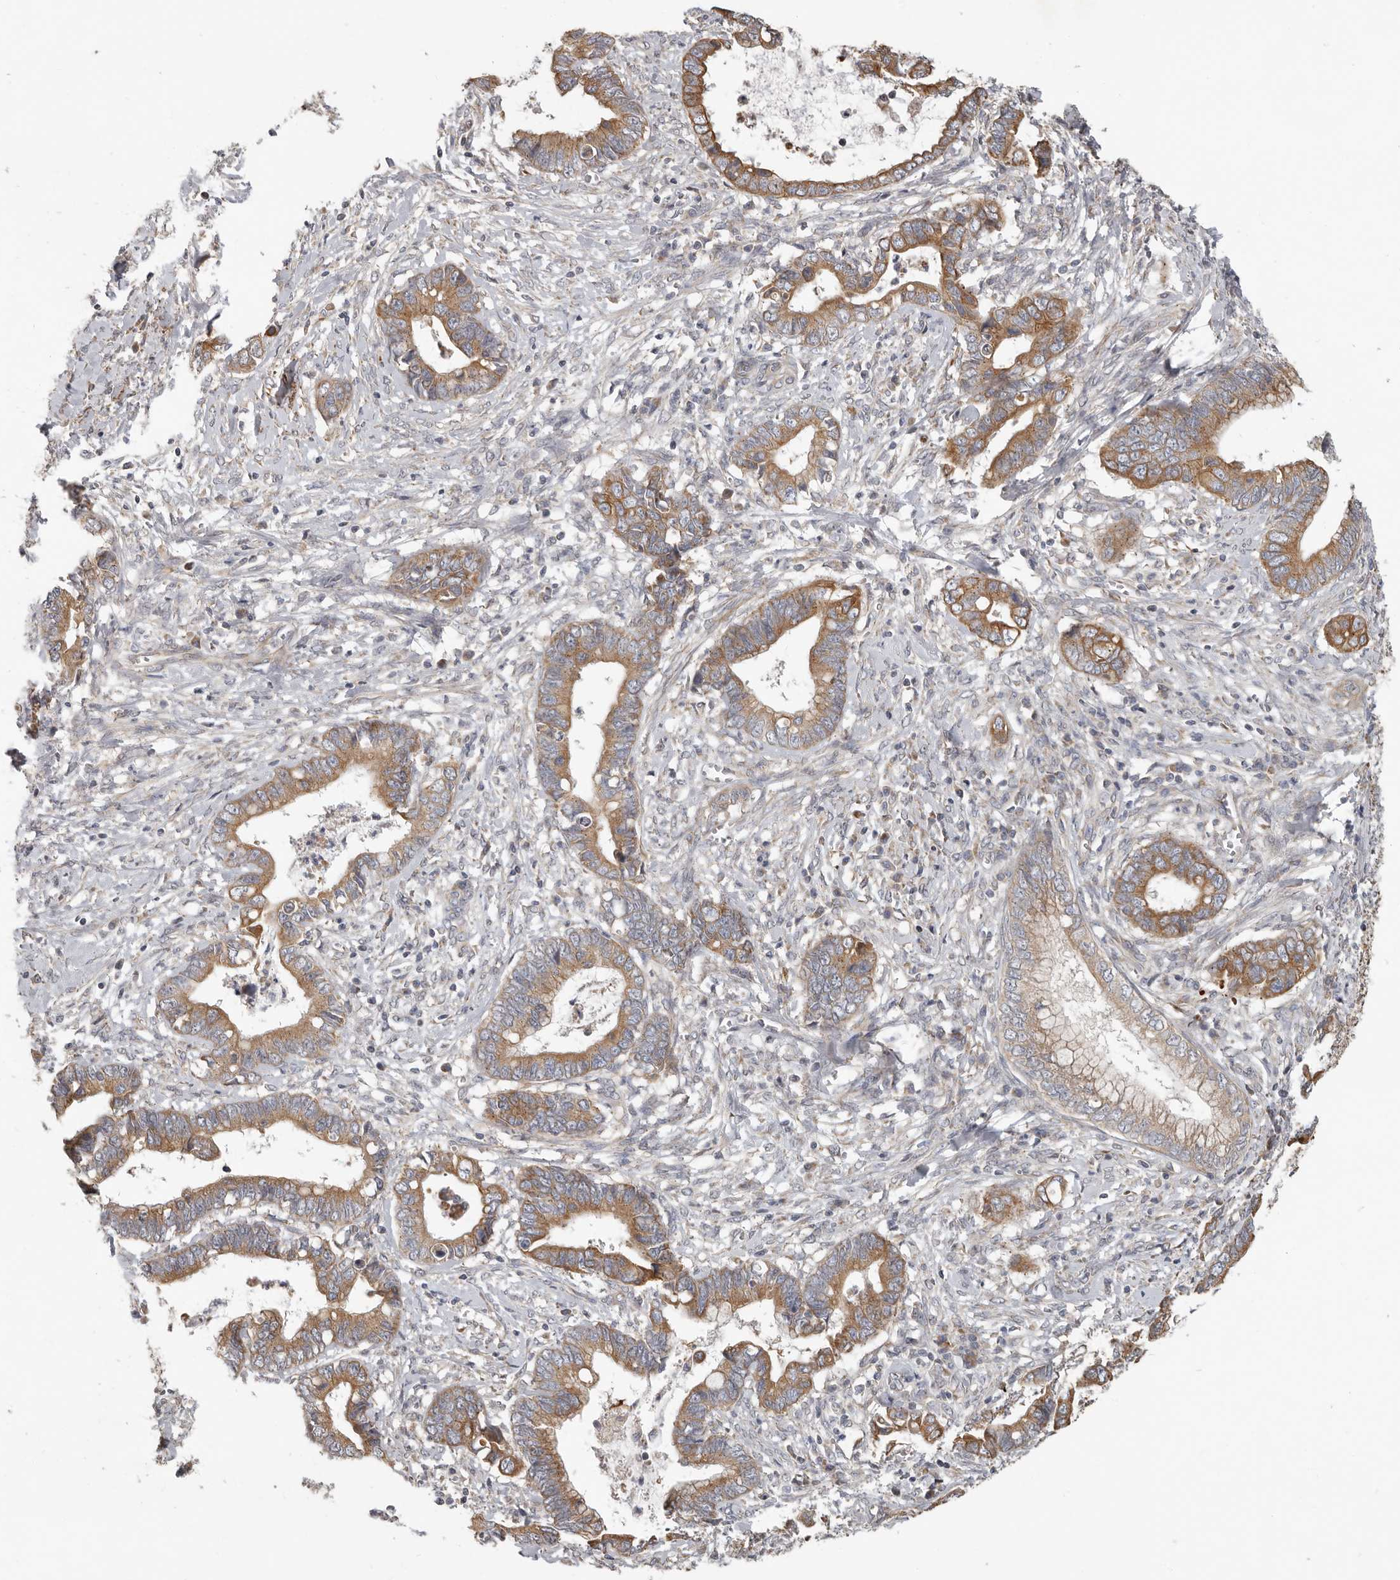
{"staining": {"intensity": "moderate", "quantity": ">75%", "location": "cytoplasmic/membranous"}, "tissue": "cervical cancer", "cell_type": "Tumor cells", "image_type": "cancer", "snomed": [{"axis": "morphology", "description": "Adenocarcinoma, NOS"}, {"axis": "topography", "description": "Cervix"}], "caption": "DAB immunohistochemical staining of human cervical cancer reveals moderate cytoplasmic/membranous protein staining in approximately >75% of tumor cells. The staining was performed using DAB, with brown indicating positive protein expression. Nuclei are stained blue with hematoxylin.", "gene": "UNK", "patient": {"sex": "female", "age": 44}}